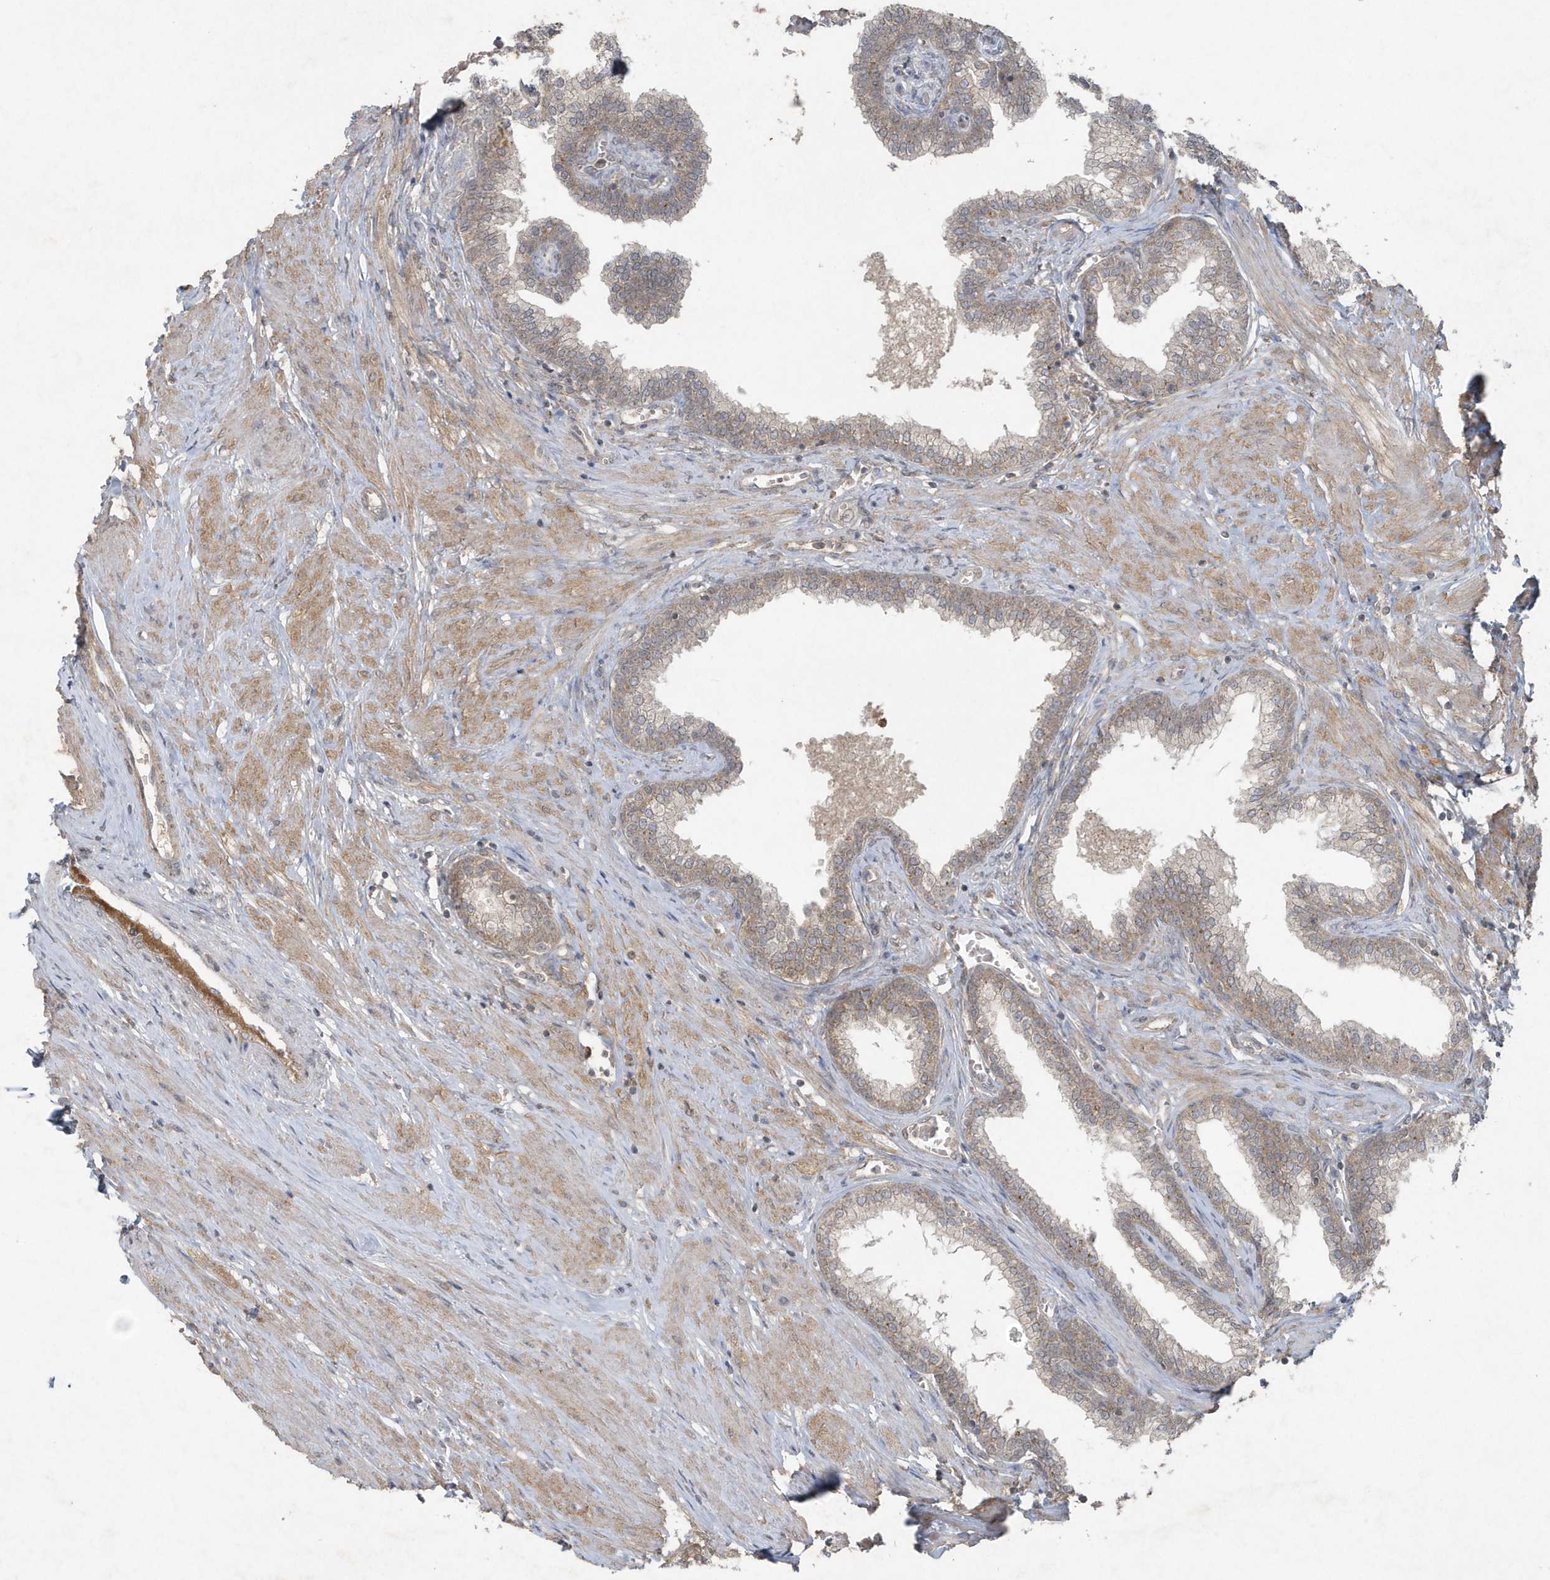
{"staining": {"intensity": "weak", "quantity": ">75%", "location": "cytoplasmic/membranous"}, "tissue": "prostate", "cell_type": "Glandular cells", "image_type": "normal", "snomed": [{"axis": "morphology", "description": "Normal tissue, NOS"}, {"axis": "morphology", "description": "Urothelial carcinoma, Low grade"}, {"axis": "topography", "description": "Urinary bladder"}, {"axis": "topography", "description": "Prostate"}], "caption": "DAB (3,3'-diaminobenzidine) immunohistochemical staining of benign prostate demonstrates weak cytoplasmic/membranous protein positivity in approximately >75% of glandular cells.", "gene": "C1RL", "patient": {"sex": "male", "age": 60}}